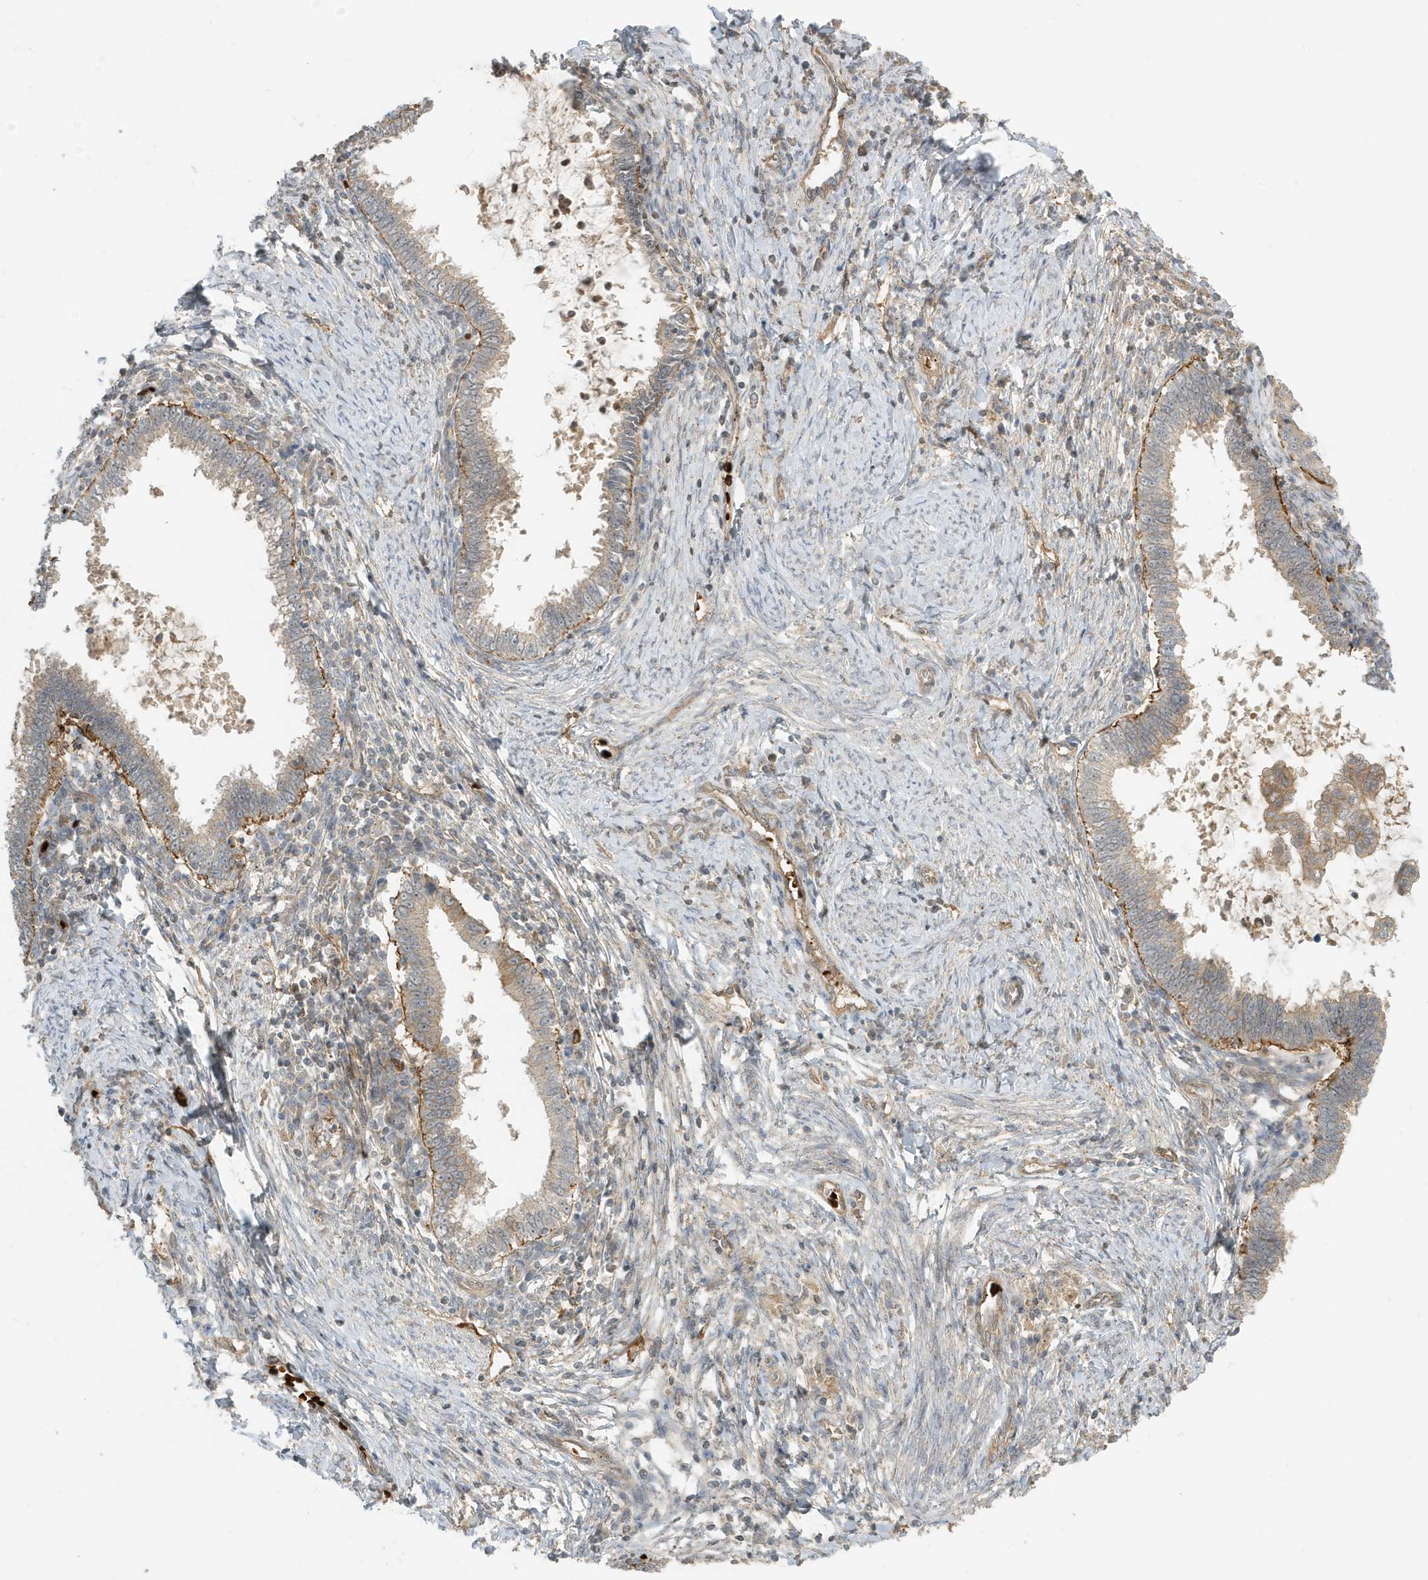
{"staining": {"intensity": "moderate", "quantity": "<25%", "location": "cytoplasmic/membranous"}, "tissue": "cervical cancer", "cell_type": "Tumor cells", "image_type": "cancer", "snomed": [{"axis": "morphology", "description": "Adenocarcinoma, NOS"}, {"axis": "topography", "description": "Cervix"}], "caption": "The immunohistochemical stain shows moderate cytoplasmic/membranous staining in tumor cells of cervical cancer (adenocarcinoma) tissue. (Stains: DAB (3,3'-diaminobenzidine) in brown, nuclei in blue, Microscopy: brightfield microscopy at high magnification).", "gene": "FYCO1", "patient": {"sex": "female", "age": 36}}